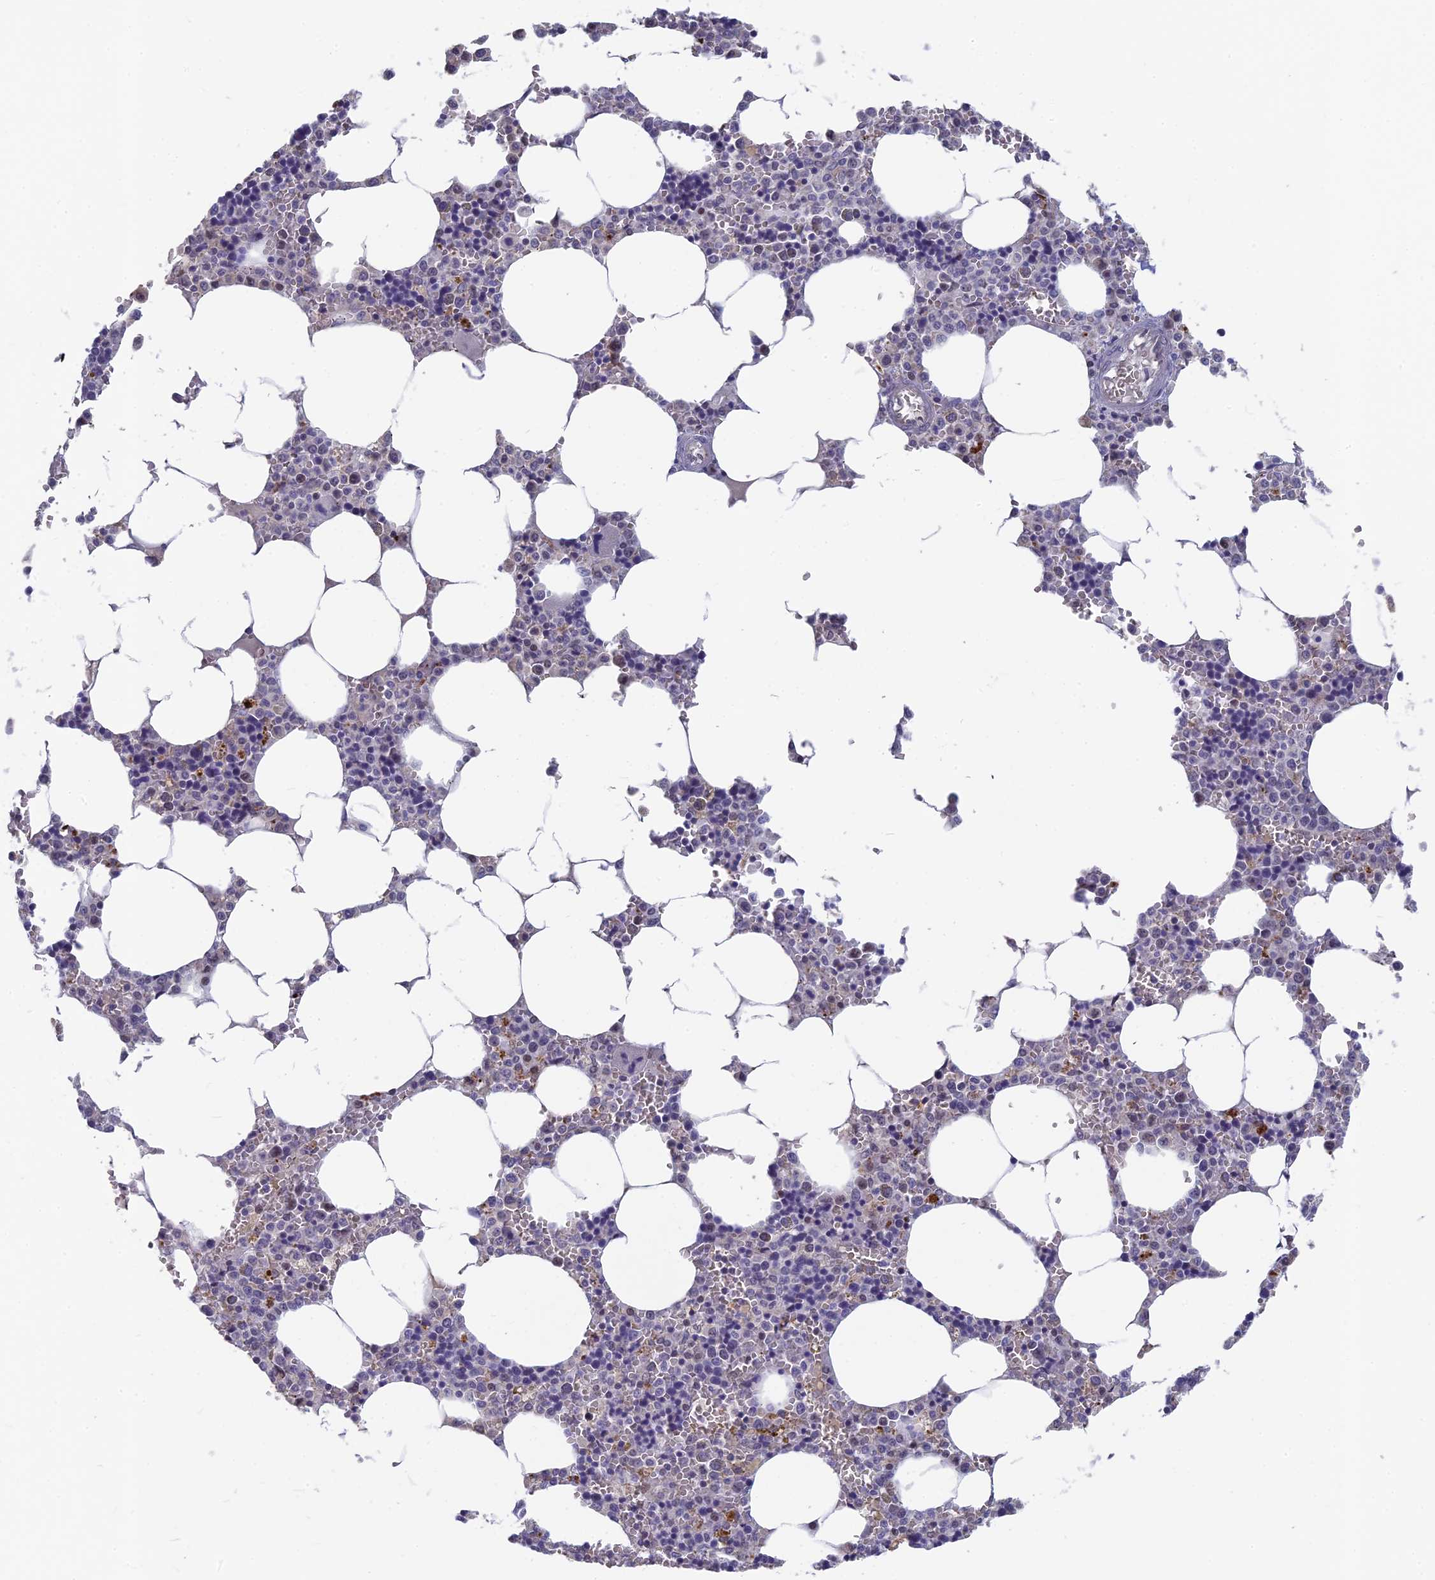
{"staining": {"intensity": "negative", "quantity": "none", "location": "none"}, "tissue": "bone marrow", "cell_type": "Hematopoietic cells", "image_type": "normal", "snomed": [{"axis": "morphology", "description": "Normal tissue, NOS"}, {"axis": "topography", "description": "Bone marrow"}], "caption": "IHC photomicrograph of normal human bone marrow stained for a protein (brown), which reveals no expression in hematopoietic cells.", "gene": "MT", "patient": {"sex": "male", "age": 70}}